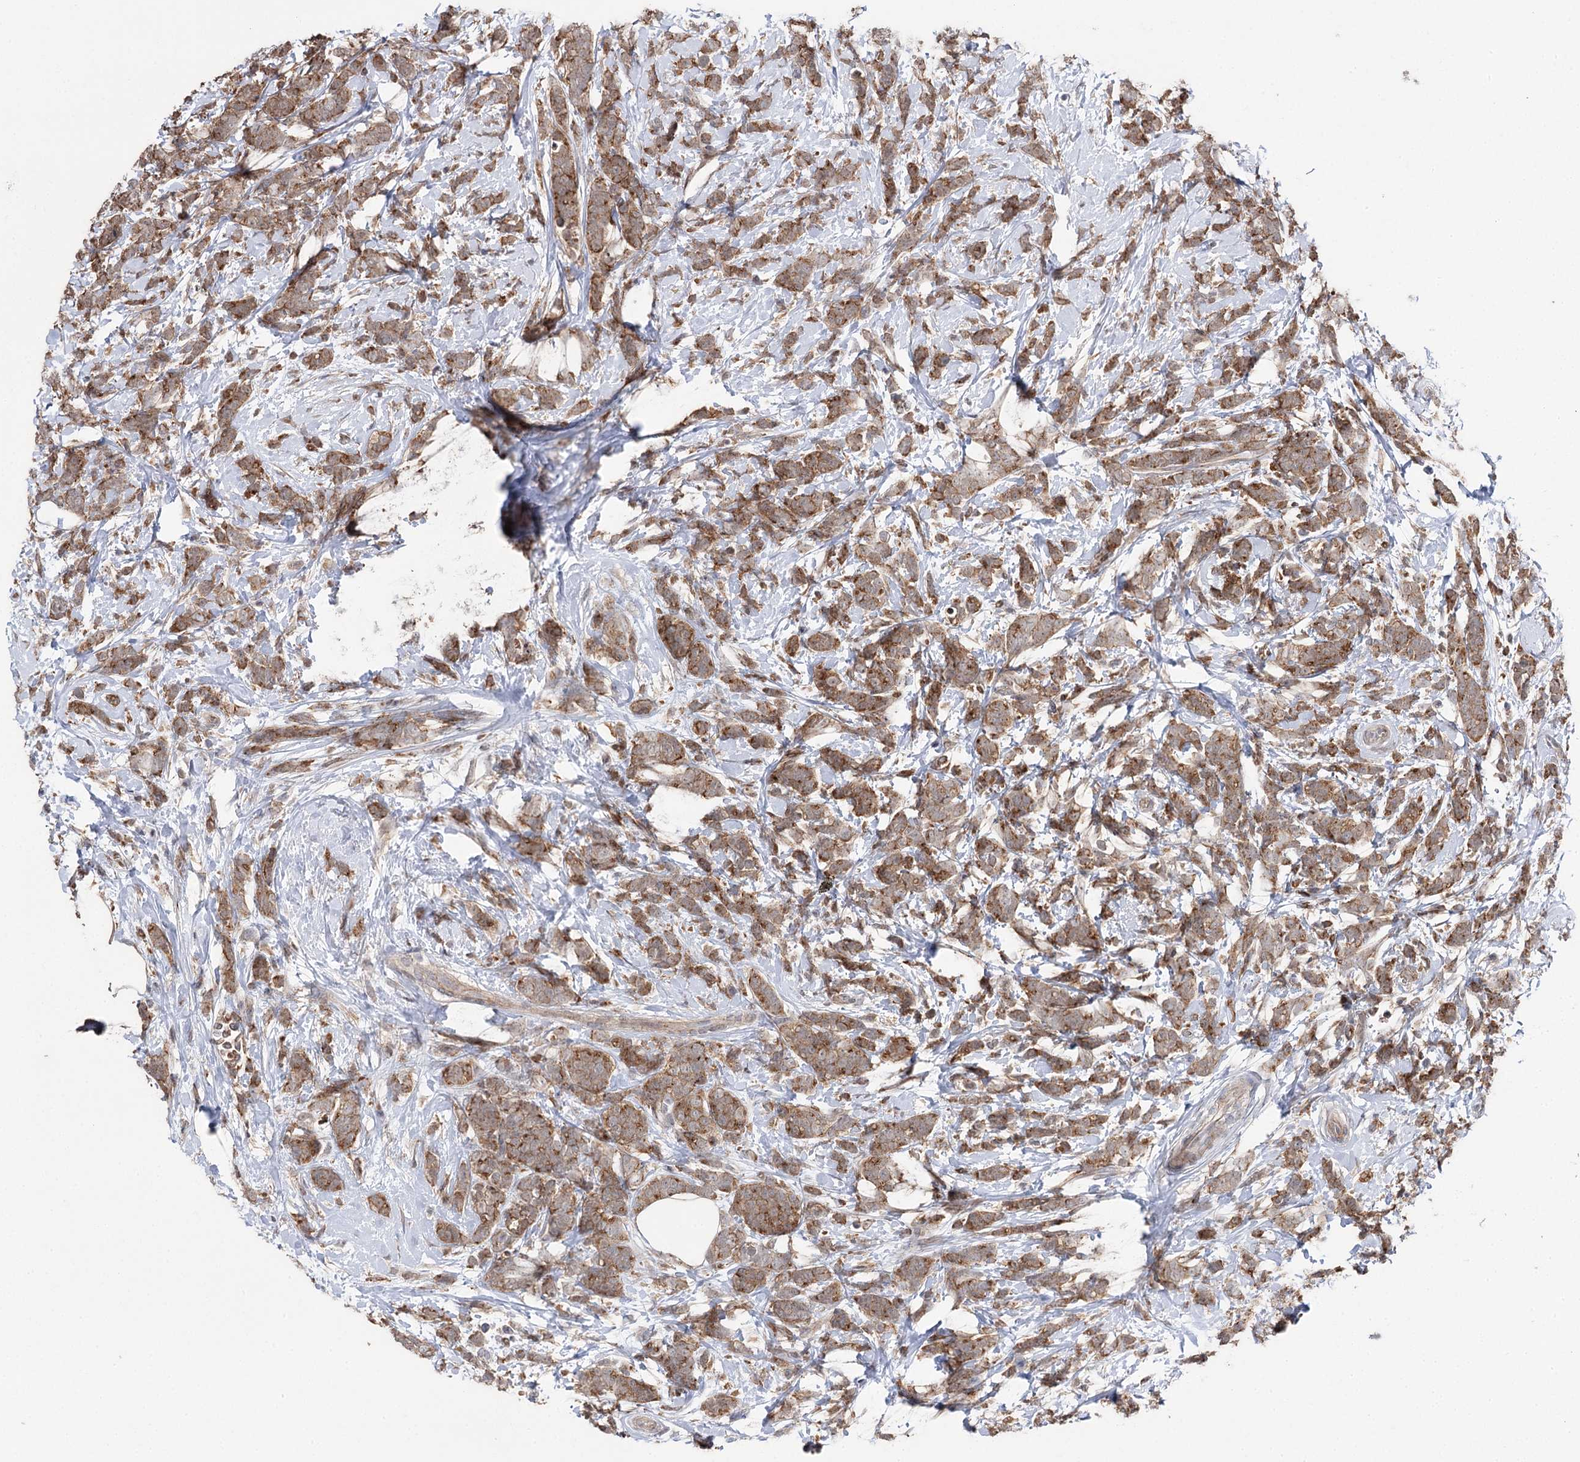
{"staining": {"intensity": "moderate", "quantity": ">75%", "location": "cytoplasmic/membranous"}, "tissue": "breast cancer", "cell_type": "Tumor cells", "image_type": "cancer", "snomed": [{"axis": "morphology", "description": "Lobular carcinoma"}, {"axis": "topography", "description": "Breast"}], "caption": "An immunohistochemistry image of neoplastic tissue is shown. Protein staining in brown highlights moderate cytoplasmic/membranous positivity in lobular carcinoma (breast) within tumor cells. Using DAB (3,3'-diaminobenzidine) (brown) and hematoxylin (blue) stains, captured at high magnification using brightfield microscopy.", "gene": "STX6", "patient": {"sex": "female", "age": 58}}